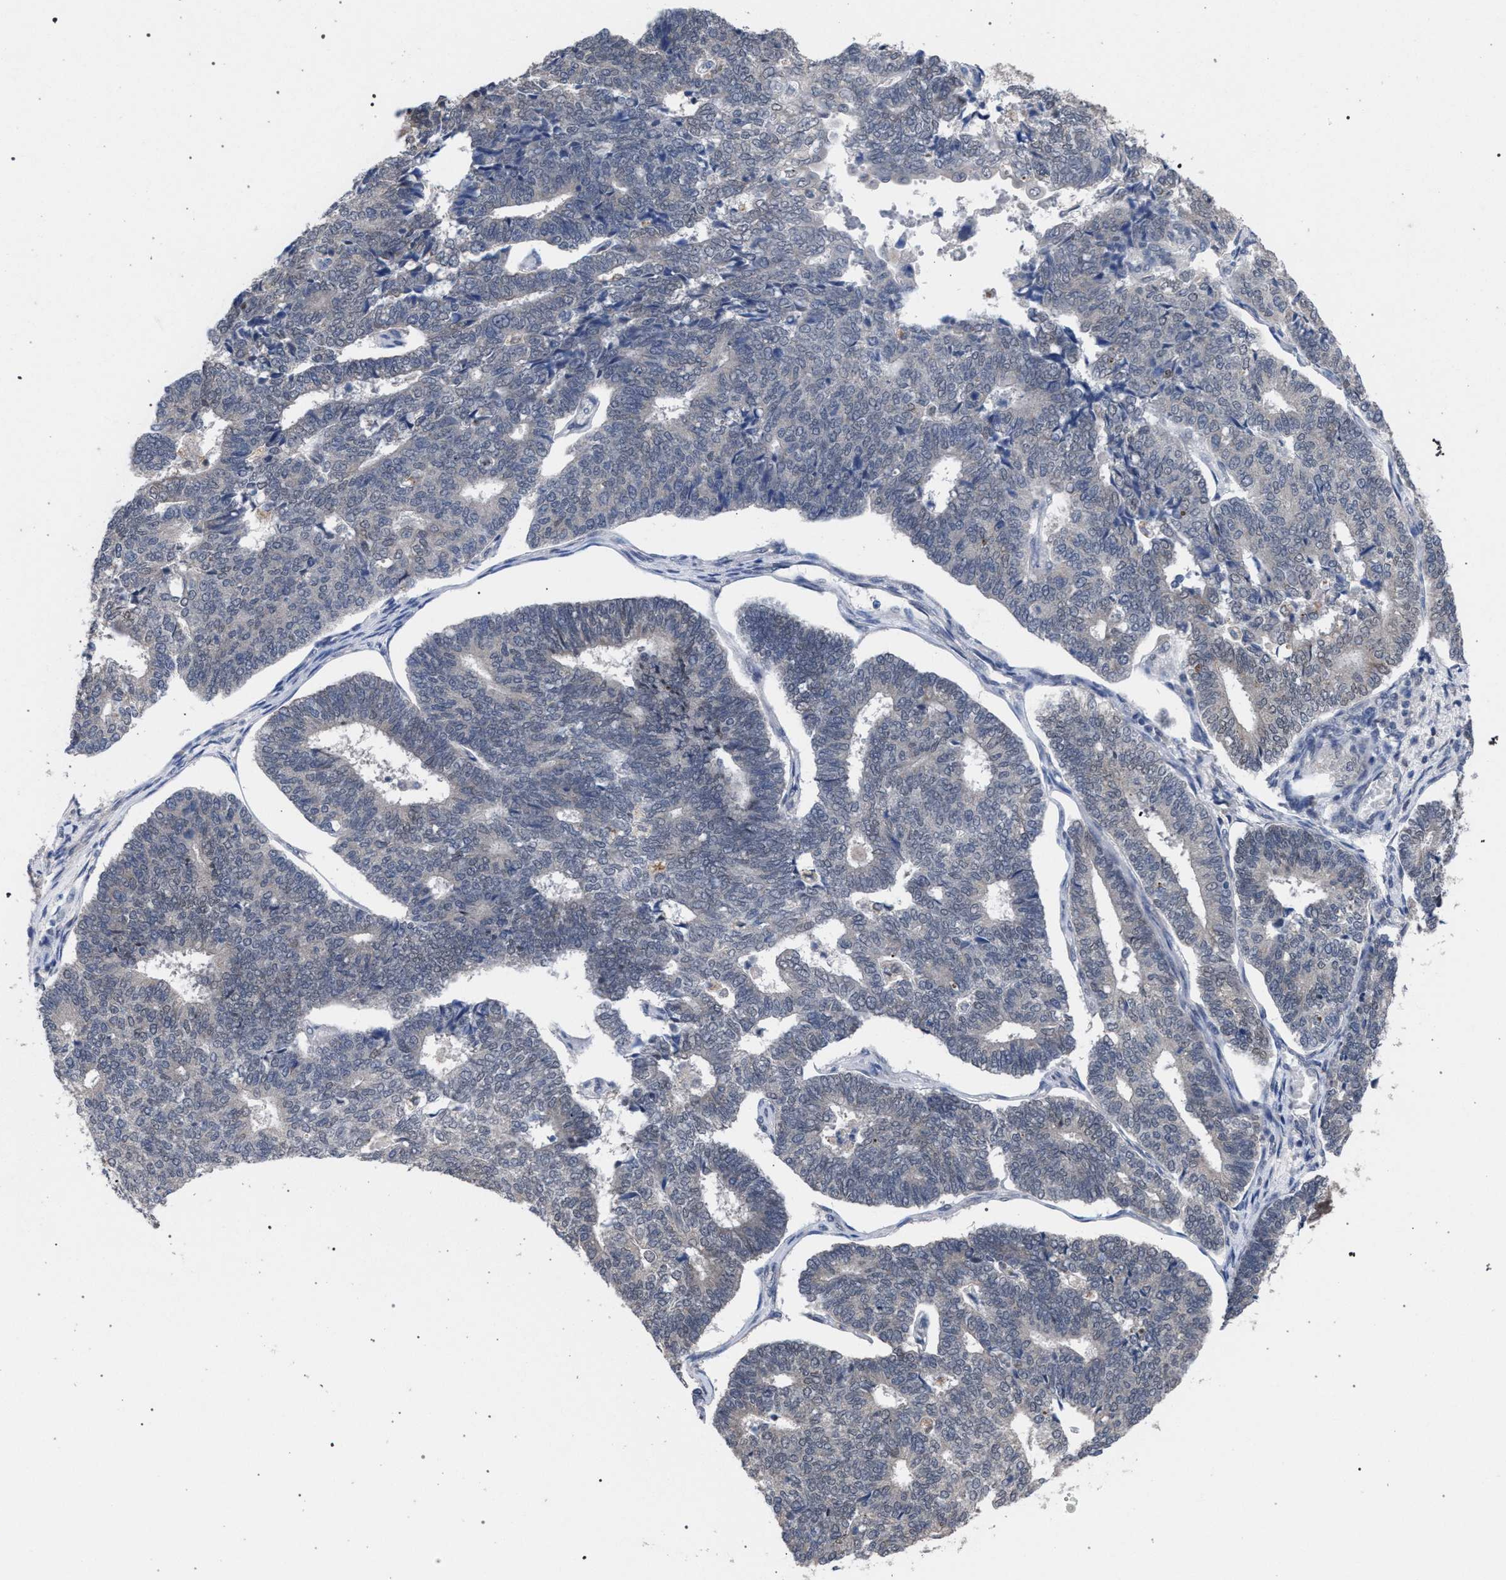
{"staining": {"intensity": "negative", "quantity": "none", "location": "none"}, "tissue": "endometrial cancer", "cell_type": "Tumor cells", "image_type": "cancer", "snomed": [{"axis": "morphology", "description": "Adenocarcinoma, NOS"}, {"axis": "topography", "description": "Endometrium"}], "caption": "High power microscopy photomicrograph of an IHC micrograph of endometrial cancer, revealing no significant staining in tumor cells.", "gene": "GOLGA2", "patient": {"sex": "female", "age": 70}}